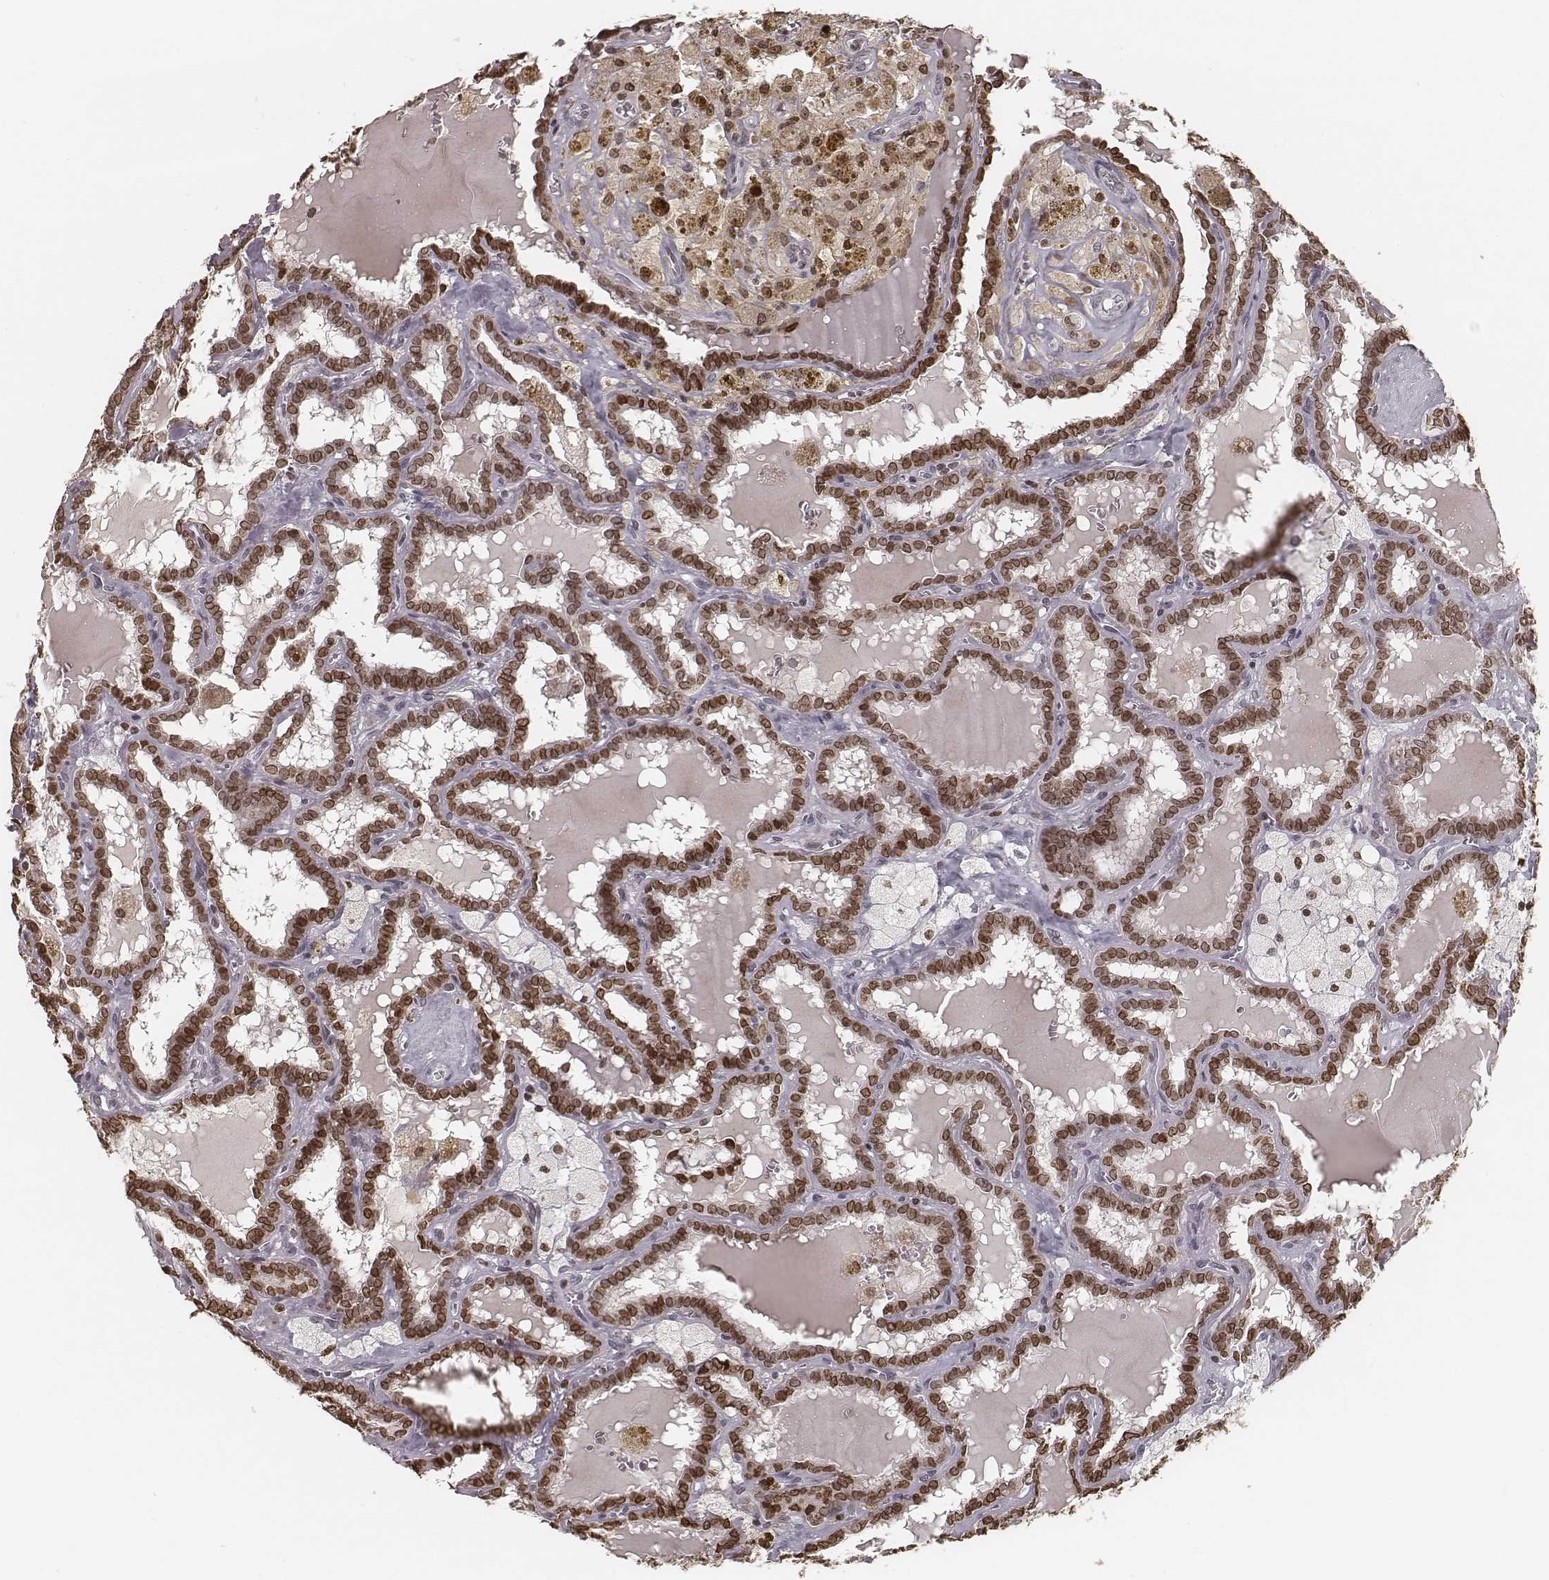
{"staining": {"intensity": "moderate", "quantity": ">75%", "location": "nuclear"}, "tissue": "thyroid cancer", "cell_type": "Tumor cells", "image_type": "cancer", "snomed": [{"axis": "morphology", "description": "Papillary adenocarcinoma, NOS"}, {"axis": "topography", "description": "Thyroid gland"}], "caption": "A brown stain labels moderate nuclear staining of a protein in thyroid cancer tumor cells.", "gene": "HMGA2", "patient": {"sex": "female", "age": 39}}